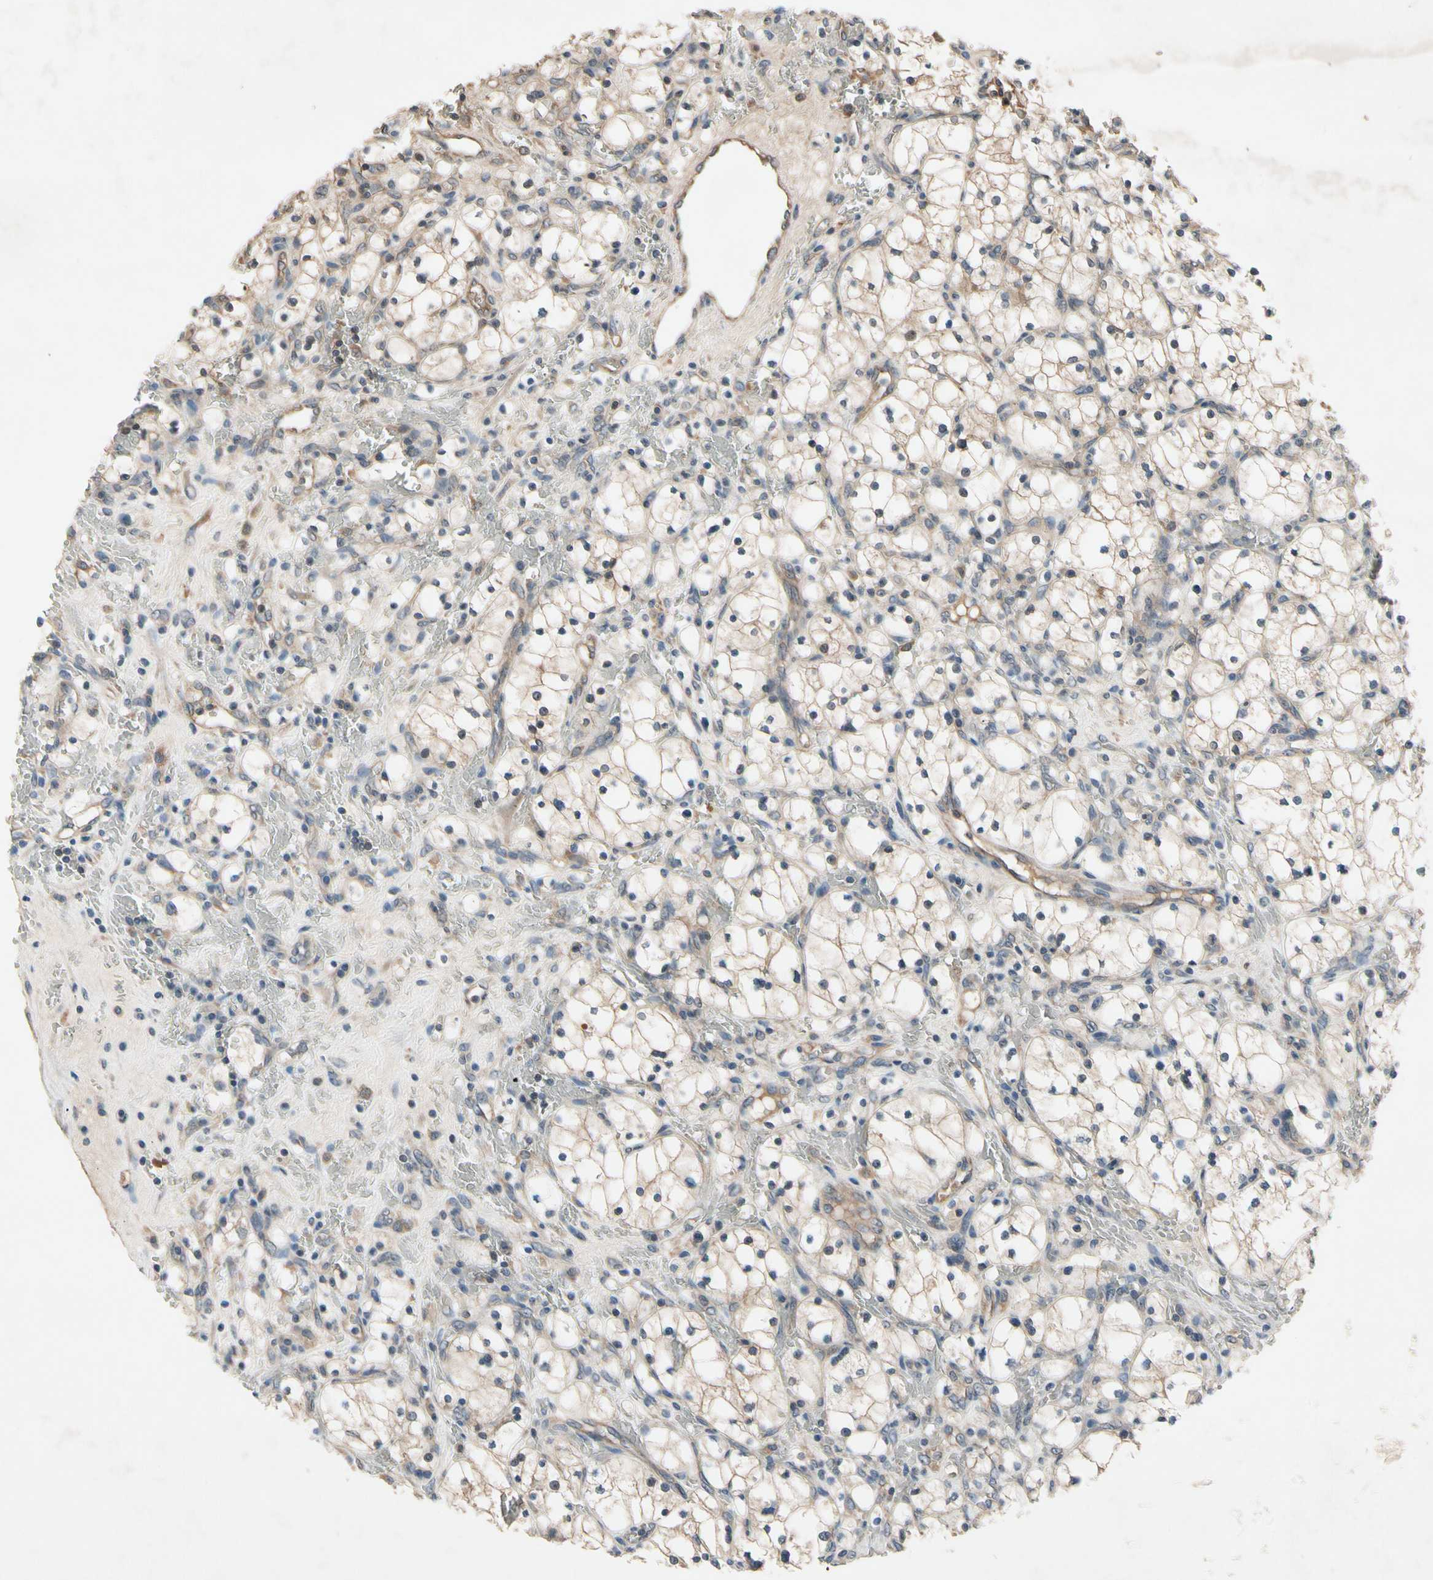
{"staining": {"intensity": "weak", "quantity": ">75%", "location": "cytoplasmic/membranous"}, "tissue": "renal cancer", "cell_type": "Tumor cells", "image_type": "cancer", "snomed": [{"axis": "morphology", "description": "Adenocarcinoma, NOS"}, {"axis": "topography", "description": "Kidney"}], "caption": "There is low levels of weak cytoplasmic/membranous expression in tumor cells of renal cancer (adenocarcinoma), as demonstrated by immunohistochemical staining (brown color).", "gene": "NSF", "patient": {"sex": "female", "age": 83}}